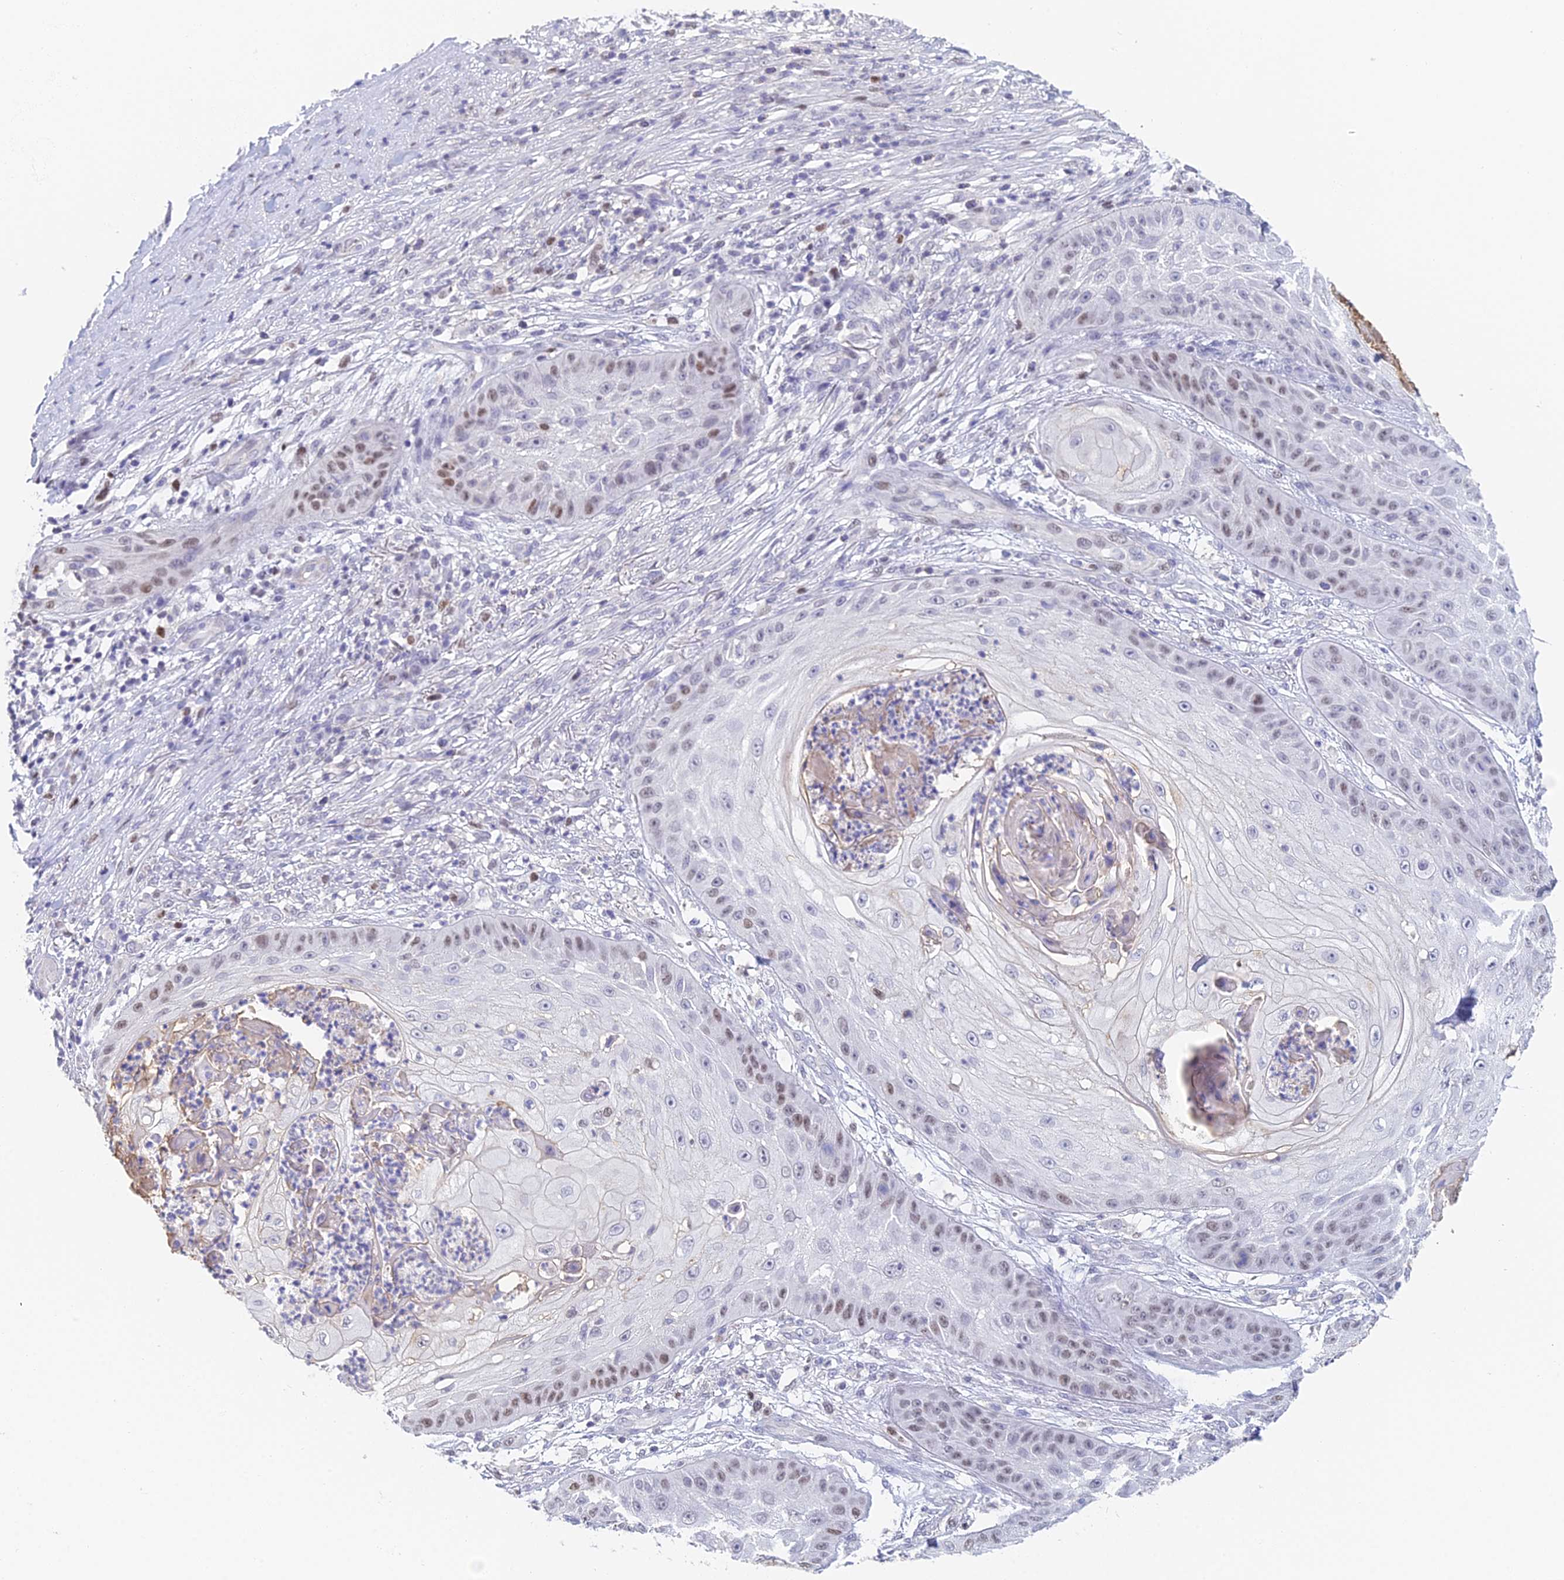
{"staining": {"intensity": "moderate", "quantity": "25%-75%", "location": "nuclear"}, "tissue": "skin cancer", "cell_type": "Tumor cells", "image_type": "cancer", "snomed": [{"axis": "morphology", "description": "Squamous cell carcinoma, NOS"}, {"axis": "topography", "description": "Skin"}], "caption": "Skin cancer tissue reveals moderate nuclear positivity in about 25%-75% of tumor cells, visualized by immunohistochemistry. The staining was performed using DAB (3,3'-diaminobenzidine), with brown indicating positive protein expression. Nuclei are stained blue with hematoxylin.", "gene": "MCM2", "patient": {"sex": "male", "age": 70}}